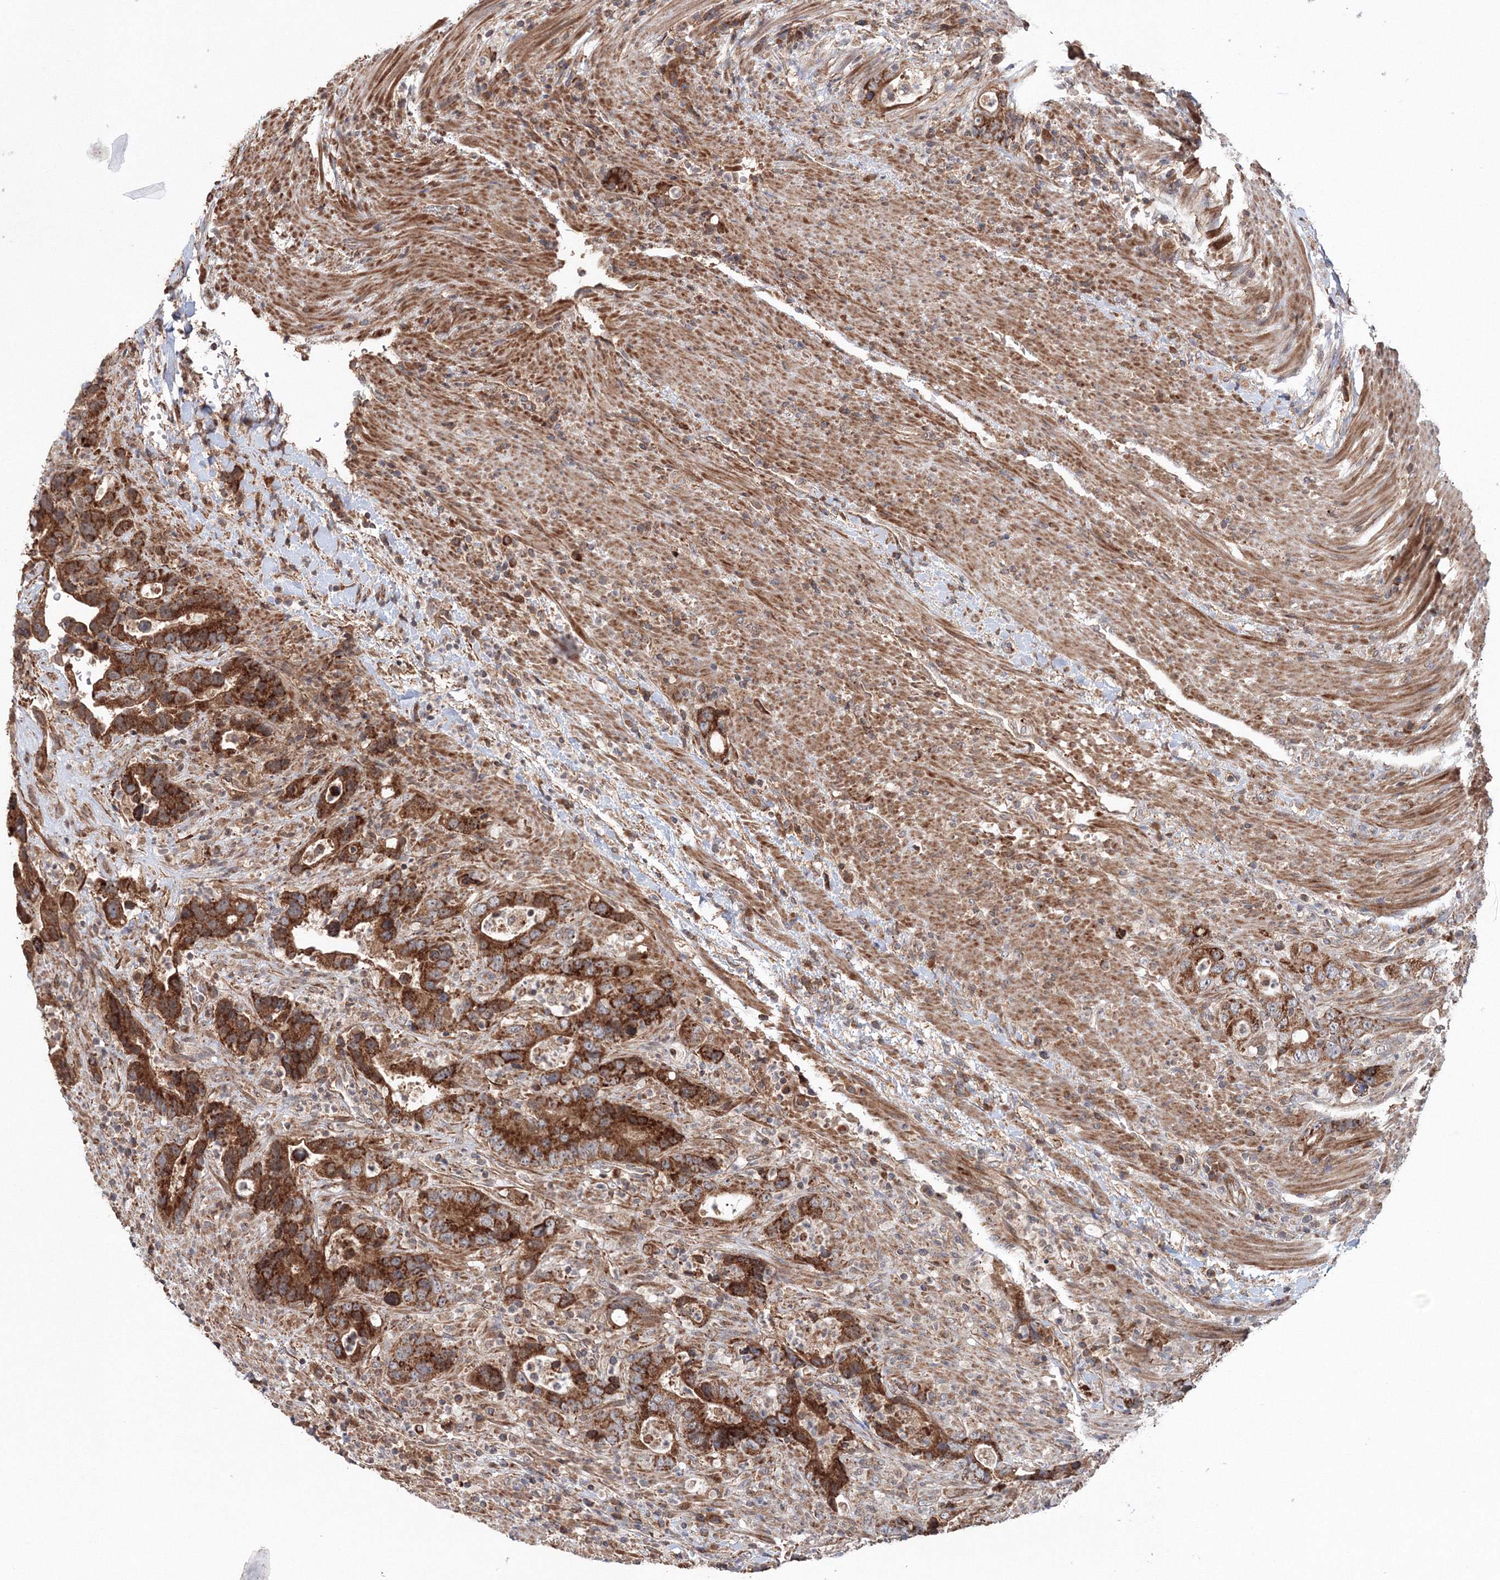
{"staining": {"intensity": "strong", "quantity": ">75%", "location": "cytoplasmic/membranous"}, "tissue": "colorectal cancer", "cell_type": "Tumor cells", "image_type": "cancer", "snomed": [{"axis": "morphology", "description": "Adenocarcinoma, NOS"}, {"axis": "topography", "description": "Colon"}], "caption": "Immunohistochemical staining of colorectal cancer reveals high levels of strong cytoplasmic/membranous protein staining in about >75% of tumor cells. The staining was performed using DAB, with brown indicating positive protein expression. Nuclei are stained blue with hematoxylin.", "gene": "NOA1", "patient": {"sex": "female", "age": 75}}